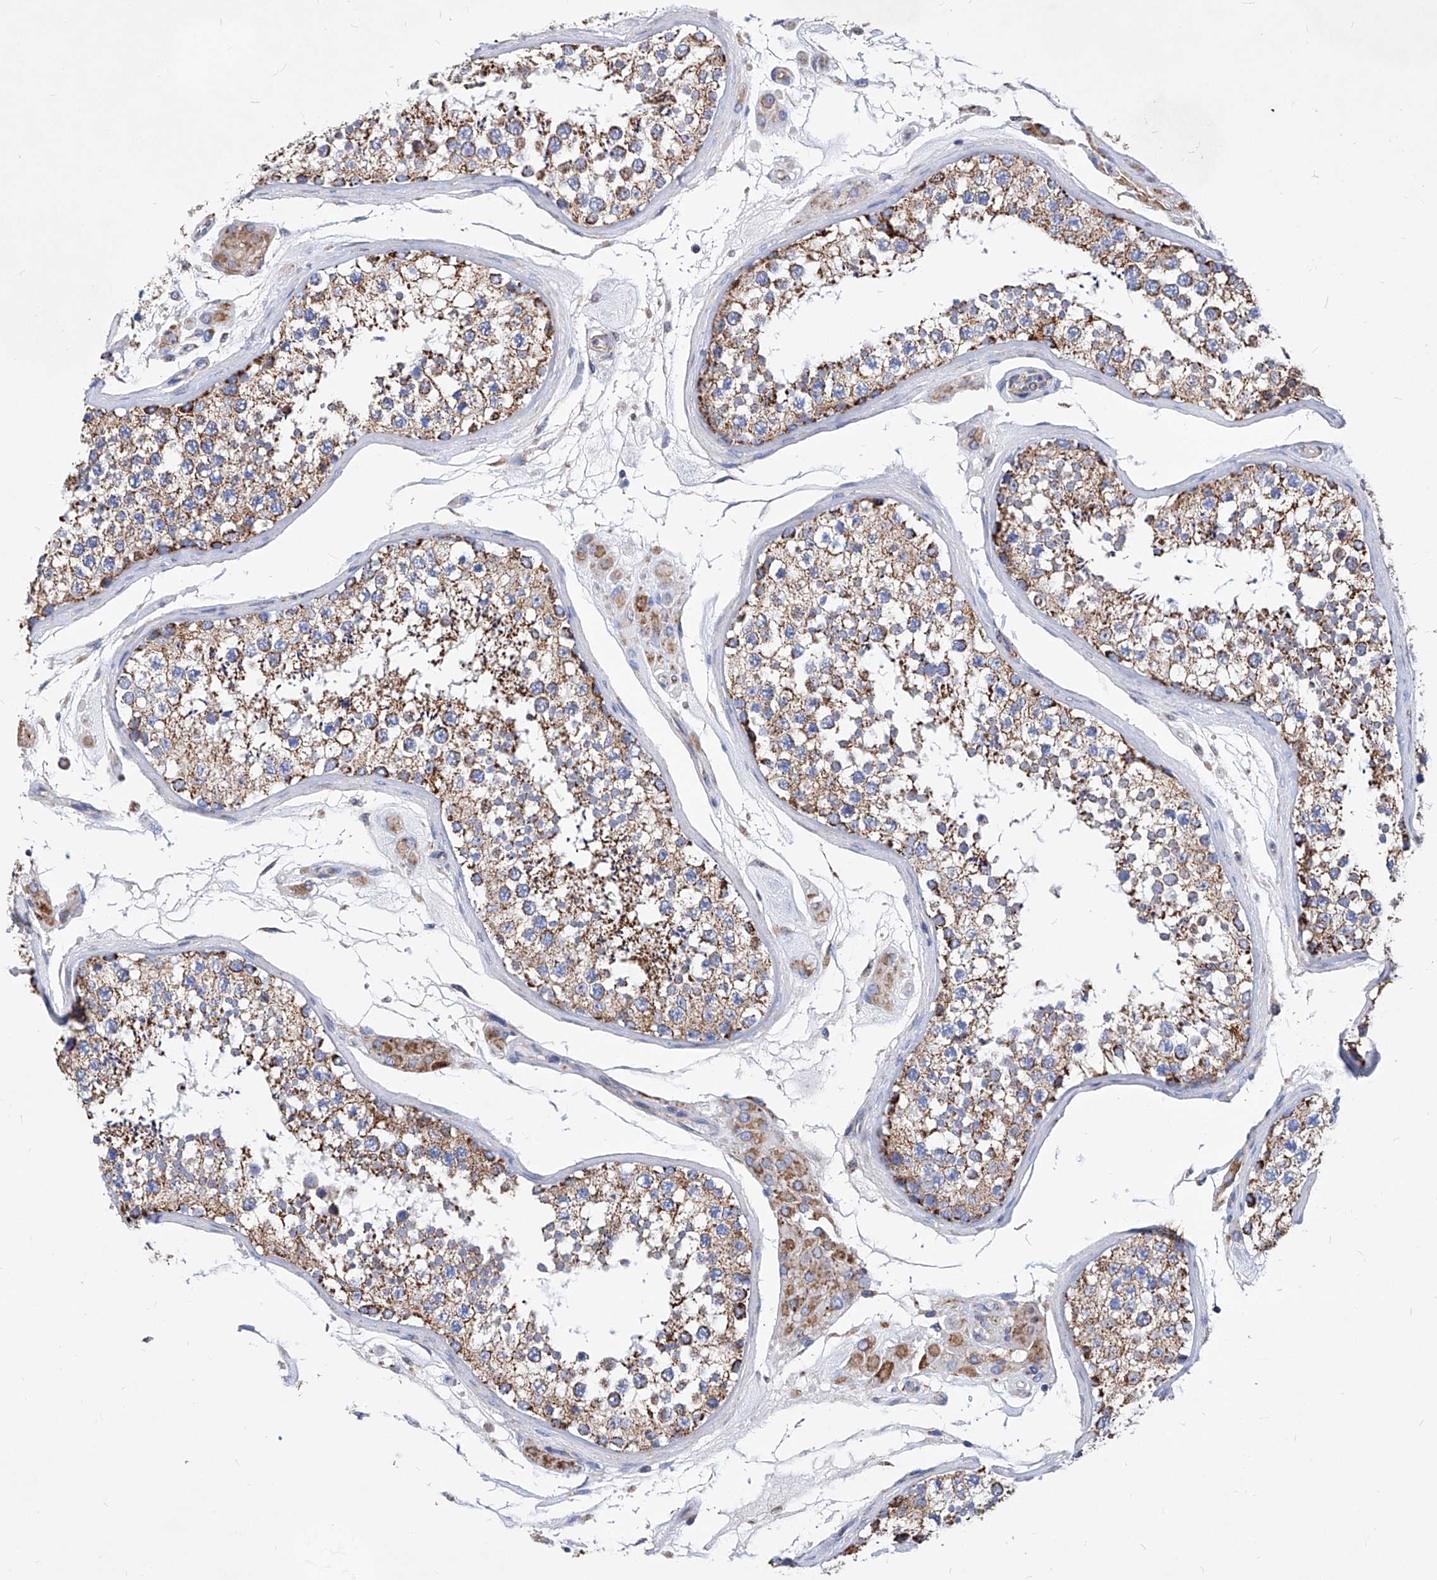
{"staining": {"intensity": "strong", "quantity": ">75%", "location": "cytoplasmic/membranous"}, "tissue": "testis", "cell_type": "Cells in seminiferous ducts", "image_type": "normal", "snomed": [{"axis": "morphology", "description": "Normal tissue, NOS"}, {"axis": "topography", "description": "Testis"}], "caption": "This is an image of immunohistochemistry (IHC) staining of normal testis, which shows strong positivity in the cytoplasmic/membranous of cells in seminiferous ducts.", "gene": "HRNR", "patient": {"sex": "male", "age": 46}}